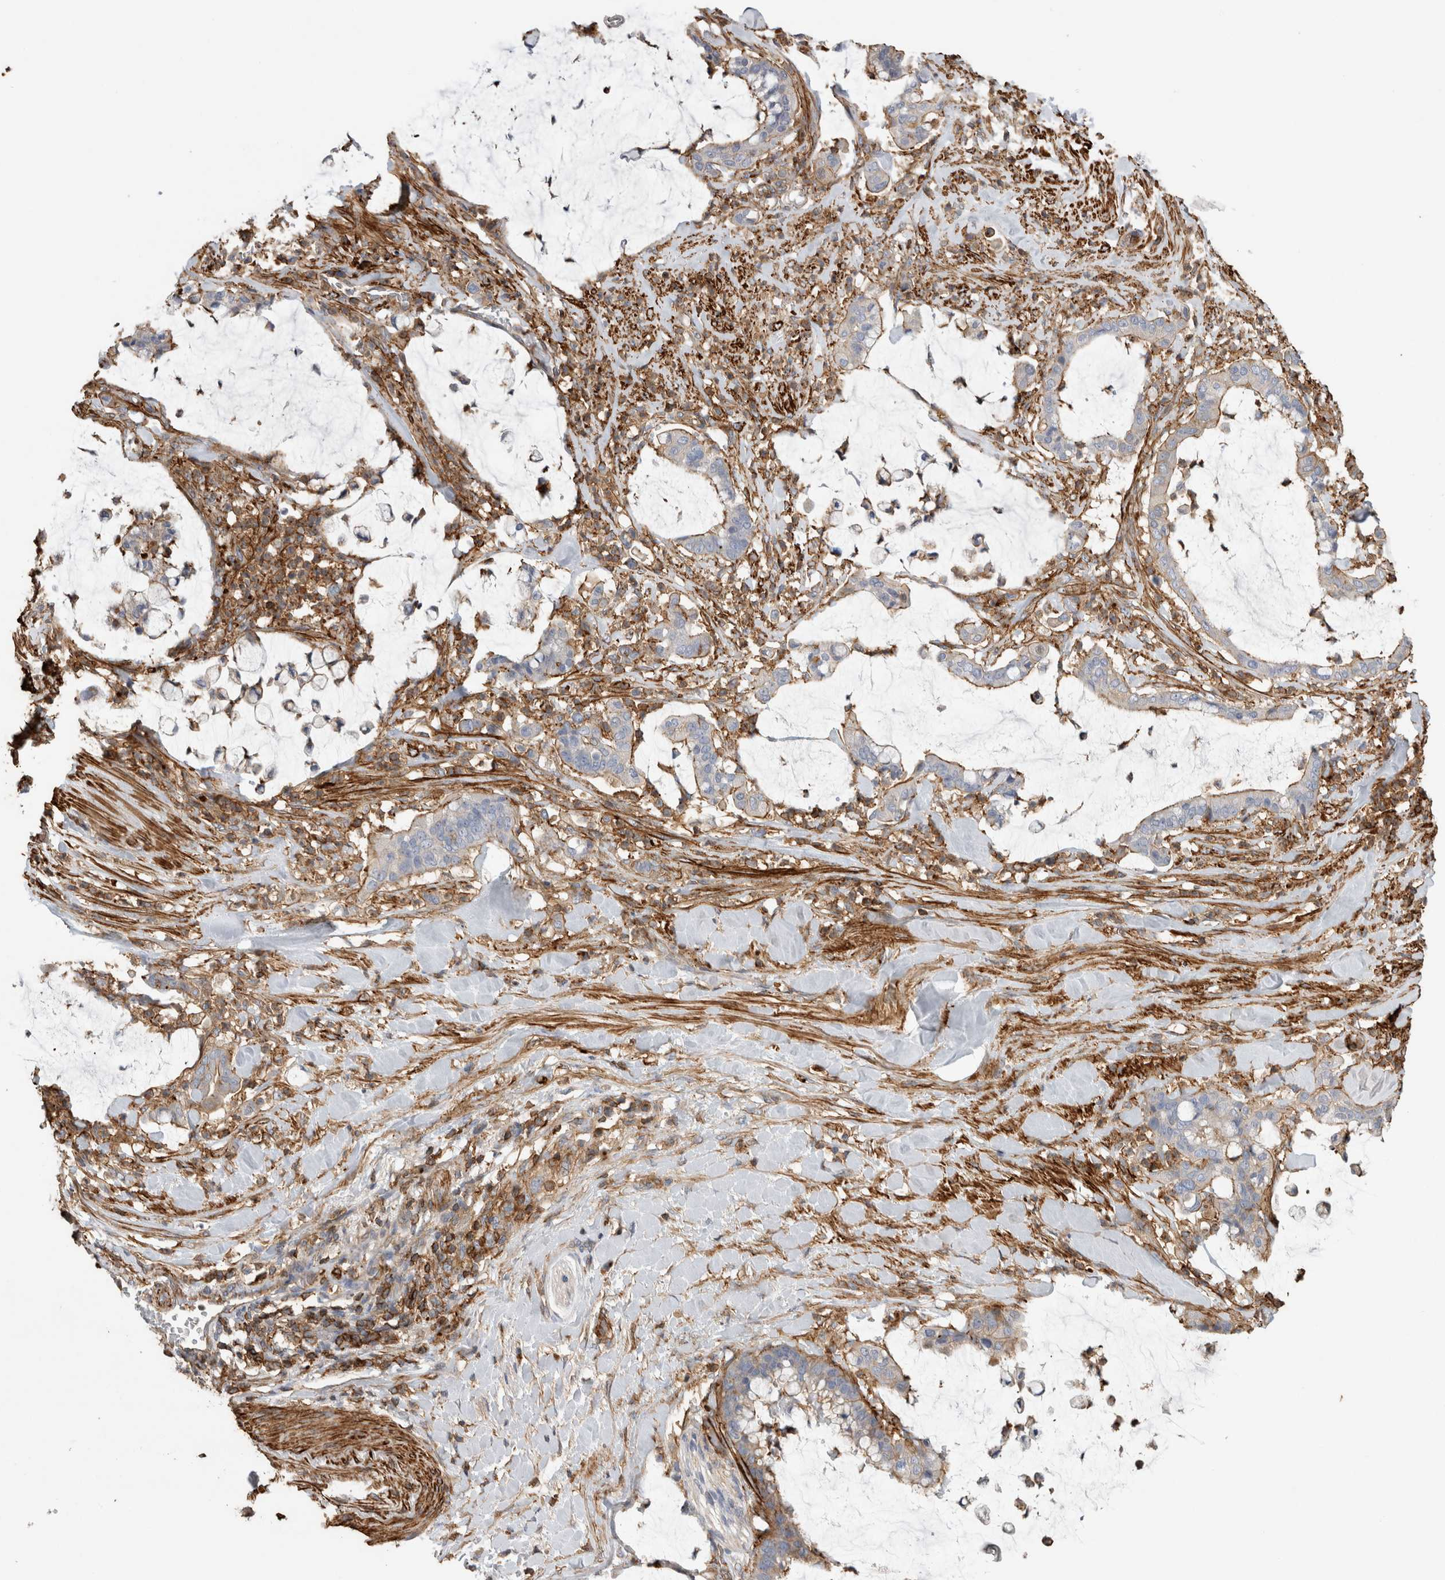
{"staining": {"intensity": "weak", "quantity": "25%-75%", "location": "cytoplasmic/membranous"}, "tissue": "pancreatic cancer", "cell_type": "Tumor cells", "image_type": "cancer", "snomed": [{"axis": "morphology", "description": "Adenocarcinoma, NOS"}, {"axis": "topography", "description": "Pancreas"}], "caption": "Weak cytoplasmic/membranous staining is identified in about 25%-75% of tumor cells in pancreatic adenocarcinoma.", "gene": "GPER1", "patient": {"sex": "male", "age": 41}}